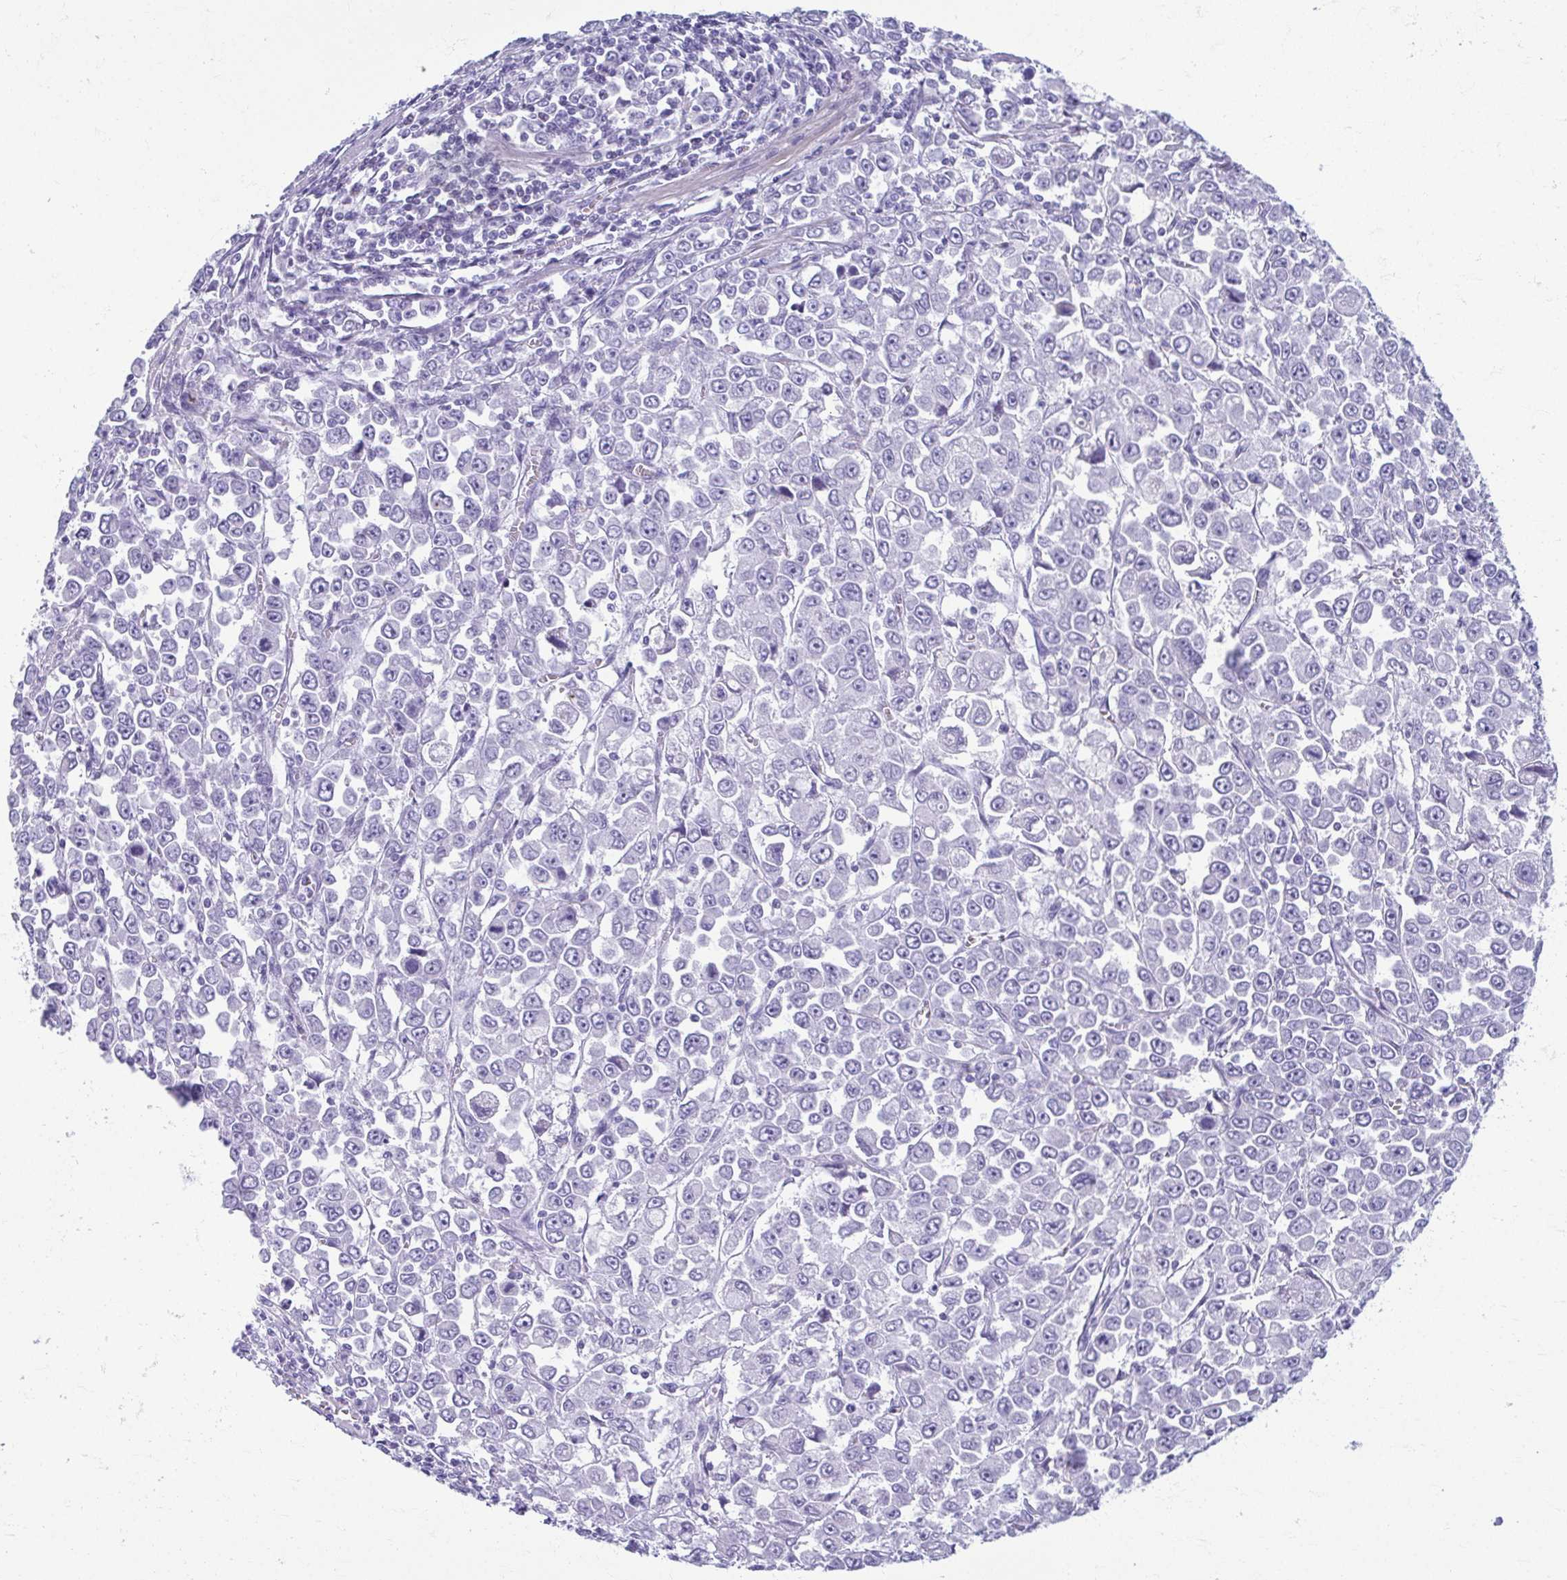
{"staining": {"intensity": "negative", "quantity": "none", "location": "none"}, "tissue": "stomach cancer", "cell_type": "Tumor cells", "image_type": "cancer", "snomed": [{"axis": "morphology", "description": "Adenocarcinoma, NOS"}, {"axis": "topography", "description": "Stomach, upper"}], "caption": "Human adenocarcinoma (stomach) stained for a protein using immunohistochemistry (IHC) reveals no positivity in tumor cells.", "gene": "TCEAL3", "patient": {"sex": "male", "age": 70}}